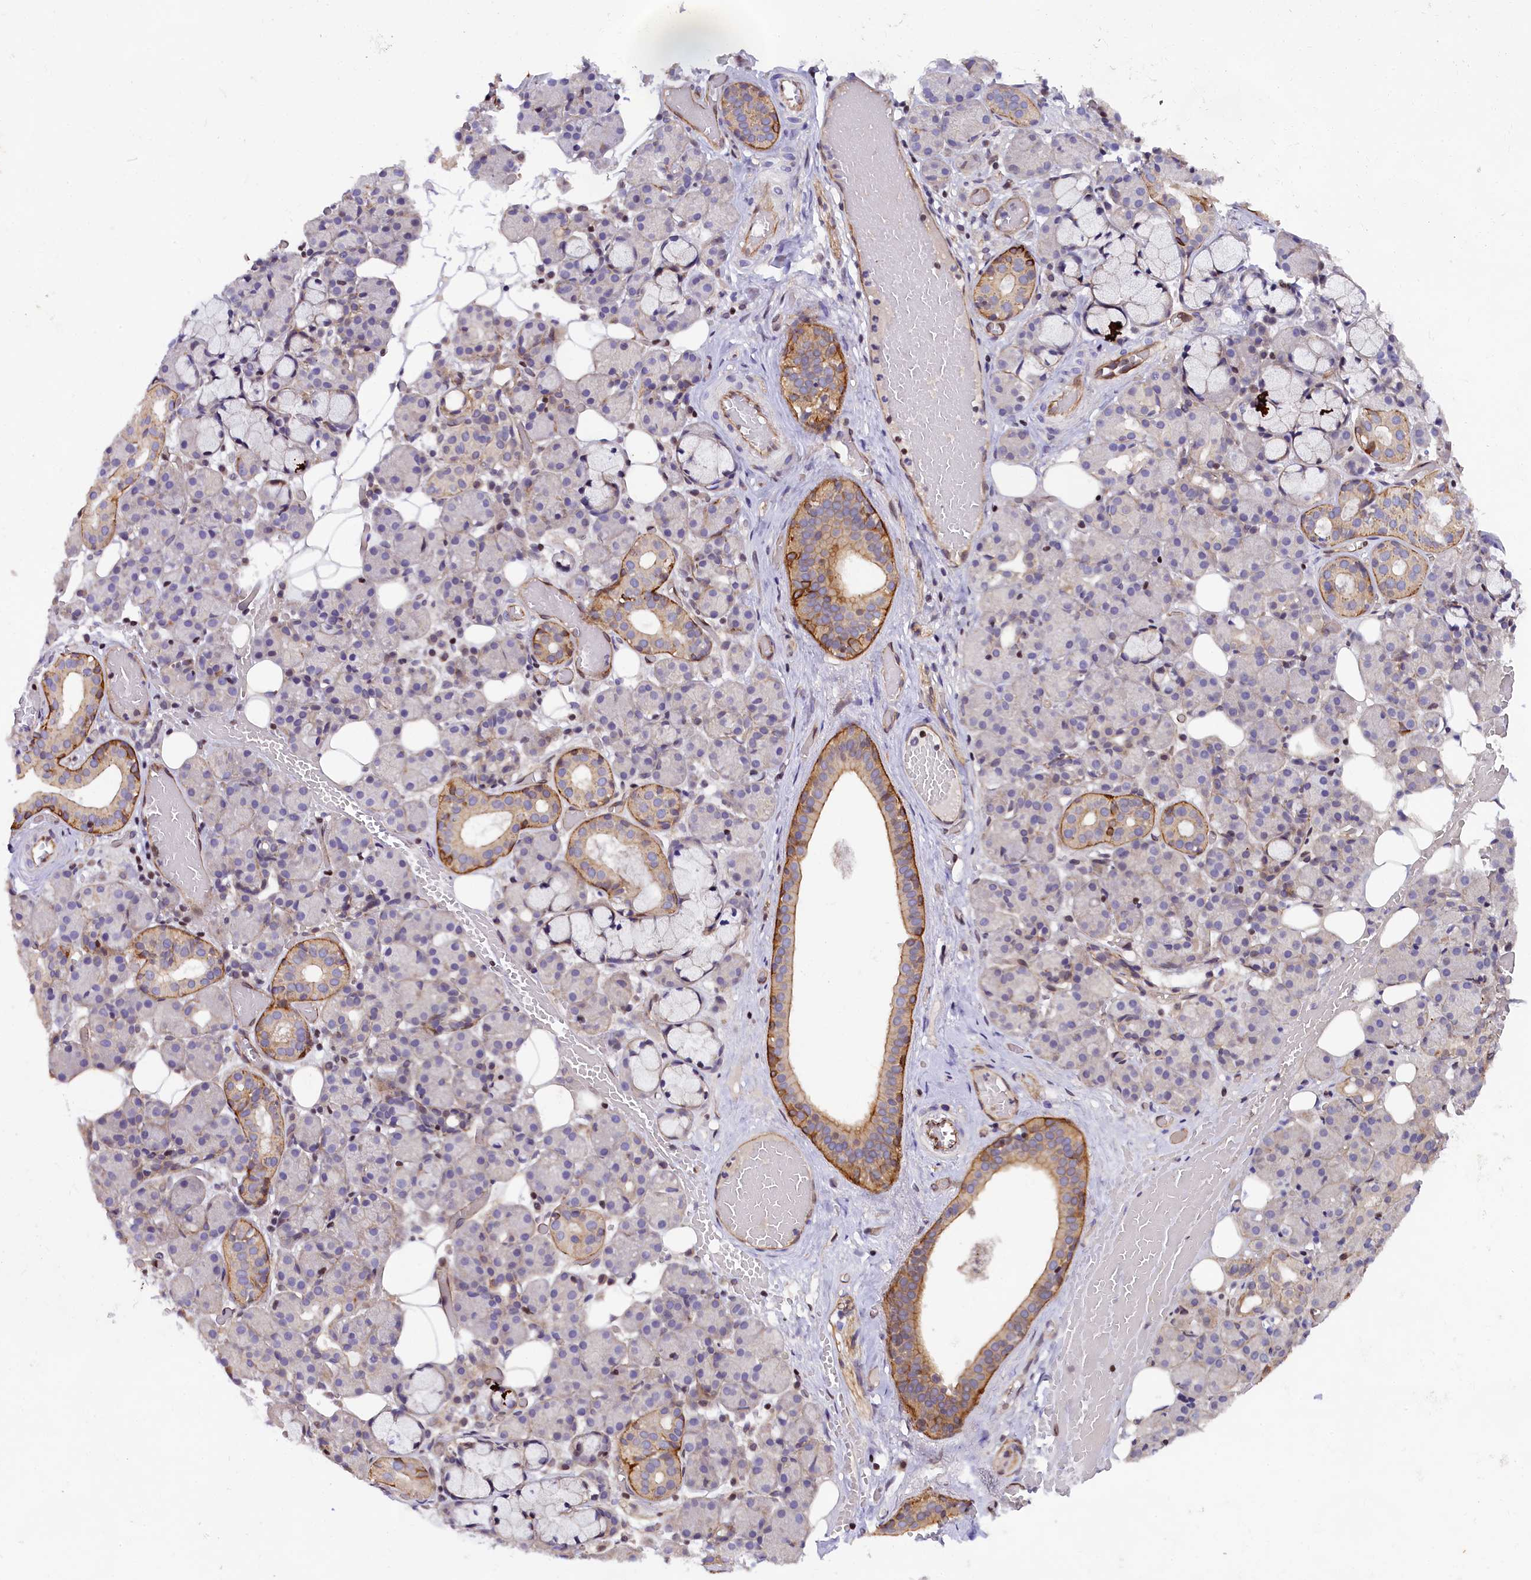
{"staining": {"intensity": "moderate", "quantity": "<25%", "location": "cytoplasmic/membranous"}, "tissue": "salivary gland", "cell_type": "Glandular cells", "image_type": "normal", "snomed": [{"axis": "morphology", "description": "Normal tissue, NOS"}, {"axis": "topography", "description": "Salivary gland"}], "caption": "Salivary gland stained for a protein (brown) exhibits moderate cytoplasmic/membranous positive staining in about <25% of glandular cells.", "gene": "SP4", "patient": {"sex": "male", "age": 63}}